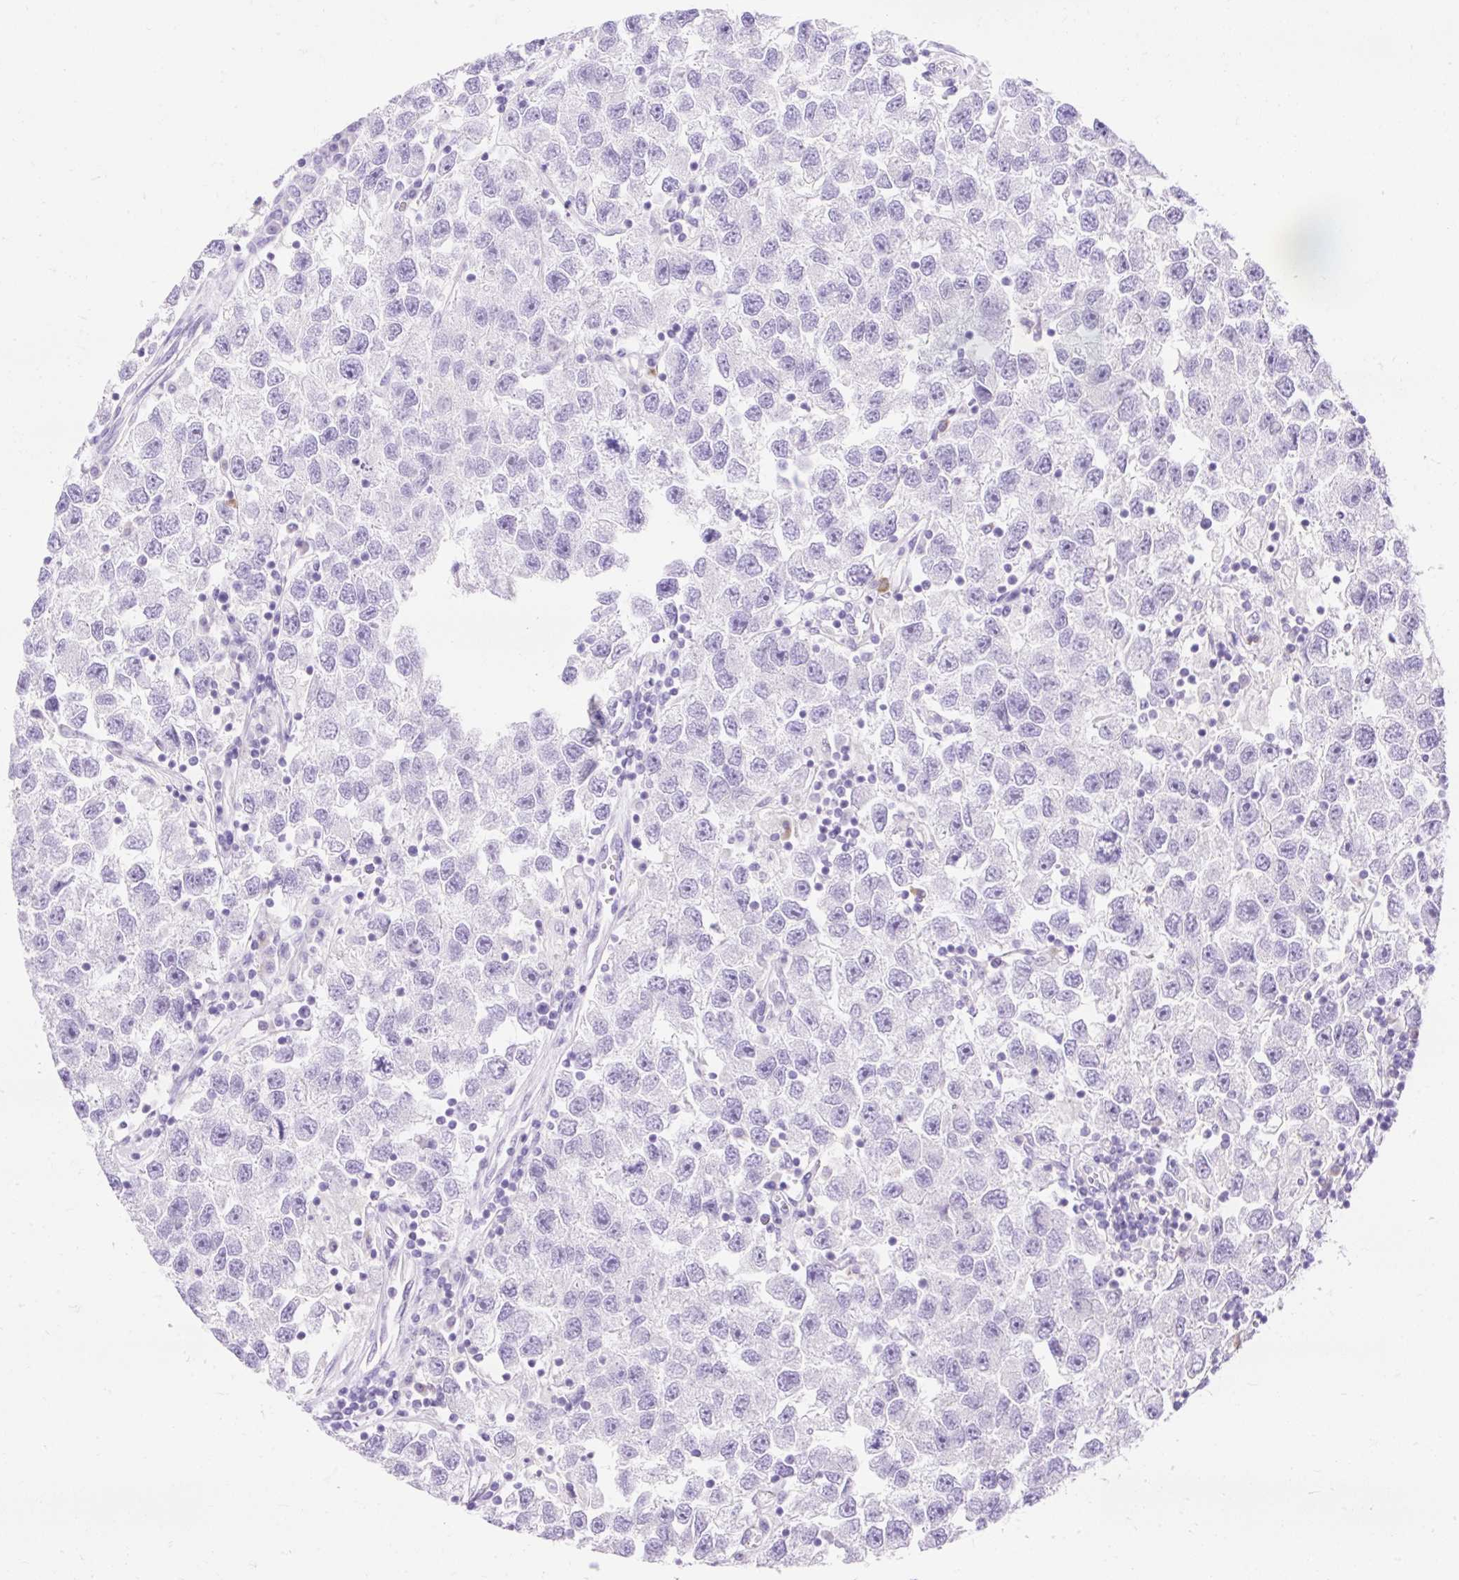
{"staining": {"intensity": "negative", "quantity": "none", "location": "none"}, "tissue": "testis cancer", "cell_type": "Tumor cells", "image_type": "cancer", "snomed": [{"axis": "morphology", "description": "Seminoma, NOS"}, {"axis": "topography", "description": "Testis"}], "caption": "High power microscopy photomicrograph of an immunohistochemistry (IHC) histopathology image of testis cancer (seminoma), revealing no significant expression in tumor cells.", "gene": "HEXB", "patient": {"sex": "male", "age": 26}}